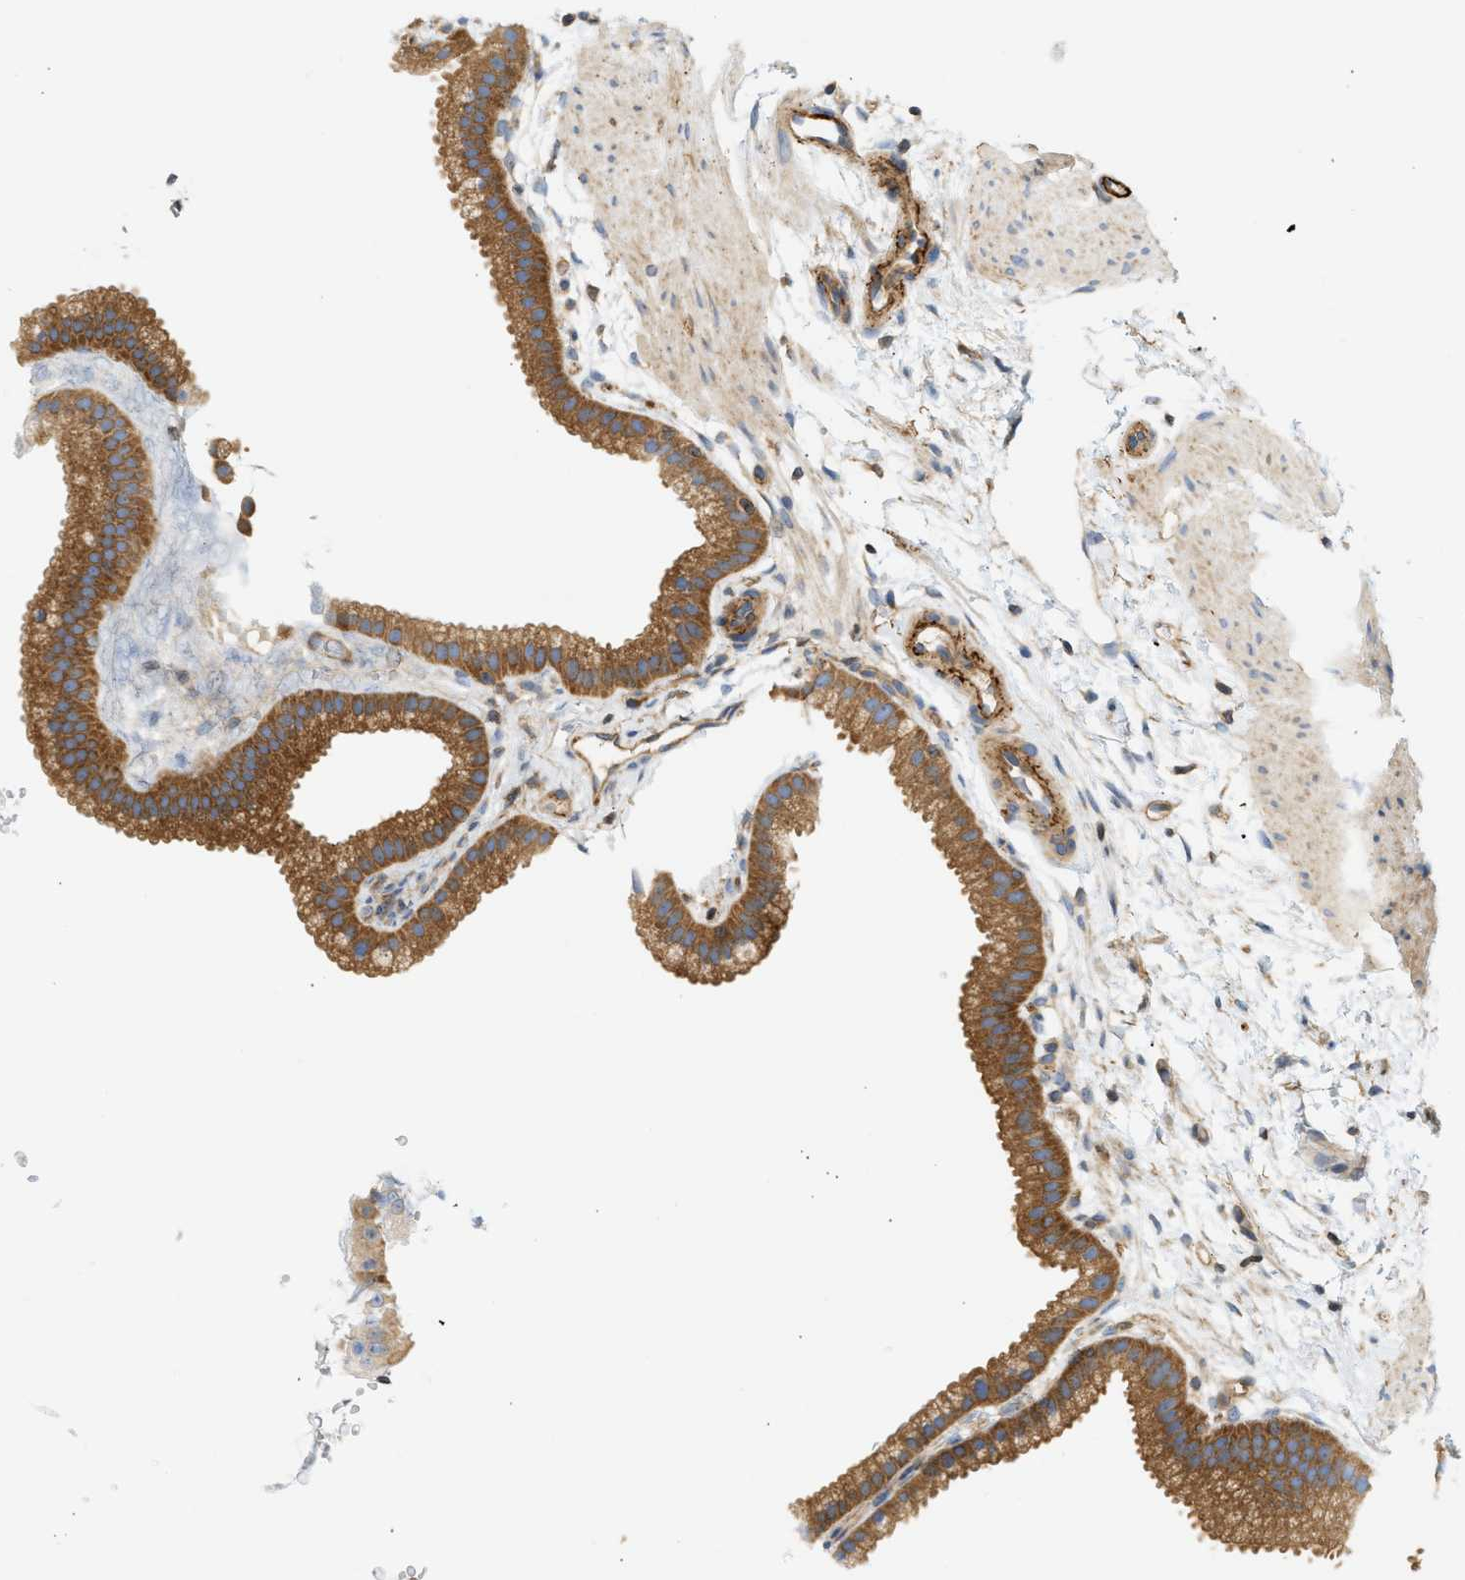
{"staining": {"intensity": "moderate", "quantity": ">75%", "location": "cytoplasmic/membranous"}, "tissue": "gallbladder", "cell_type": "Glandular cells", "image_type": "normal", "snomed": [{"axis": "morphology", "description": "Normal tissue, NOS"}, {"axis": "topography", "description": "Gallbladder"}], "caption": "High-magnification brightfield microscopy of benign gallbladder stained with DAB (3,3'-diaminobenzidine) (brown) and counterstained with hematoxylin (blue). glandular cells exhibit moderate cytoplasmic/membranous positivity is seen in approximately>75% of cells.", "gene": "STRN", "patient": {"sex": "female", "age": 64}}